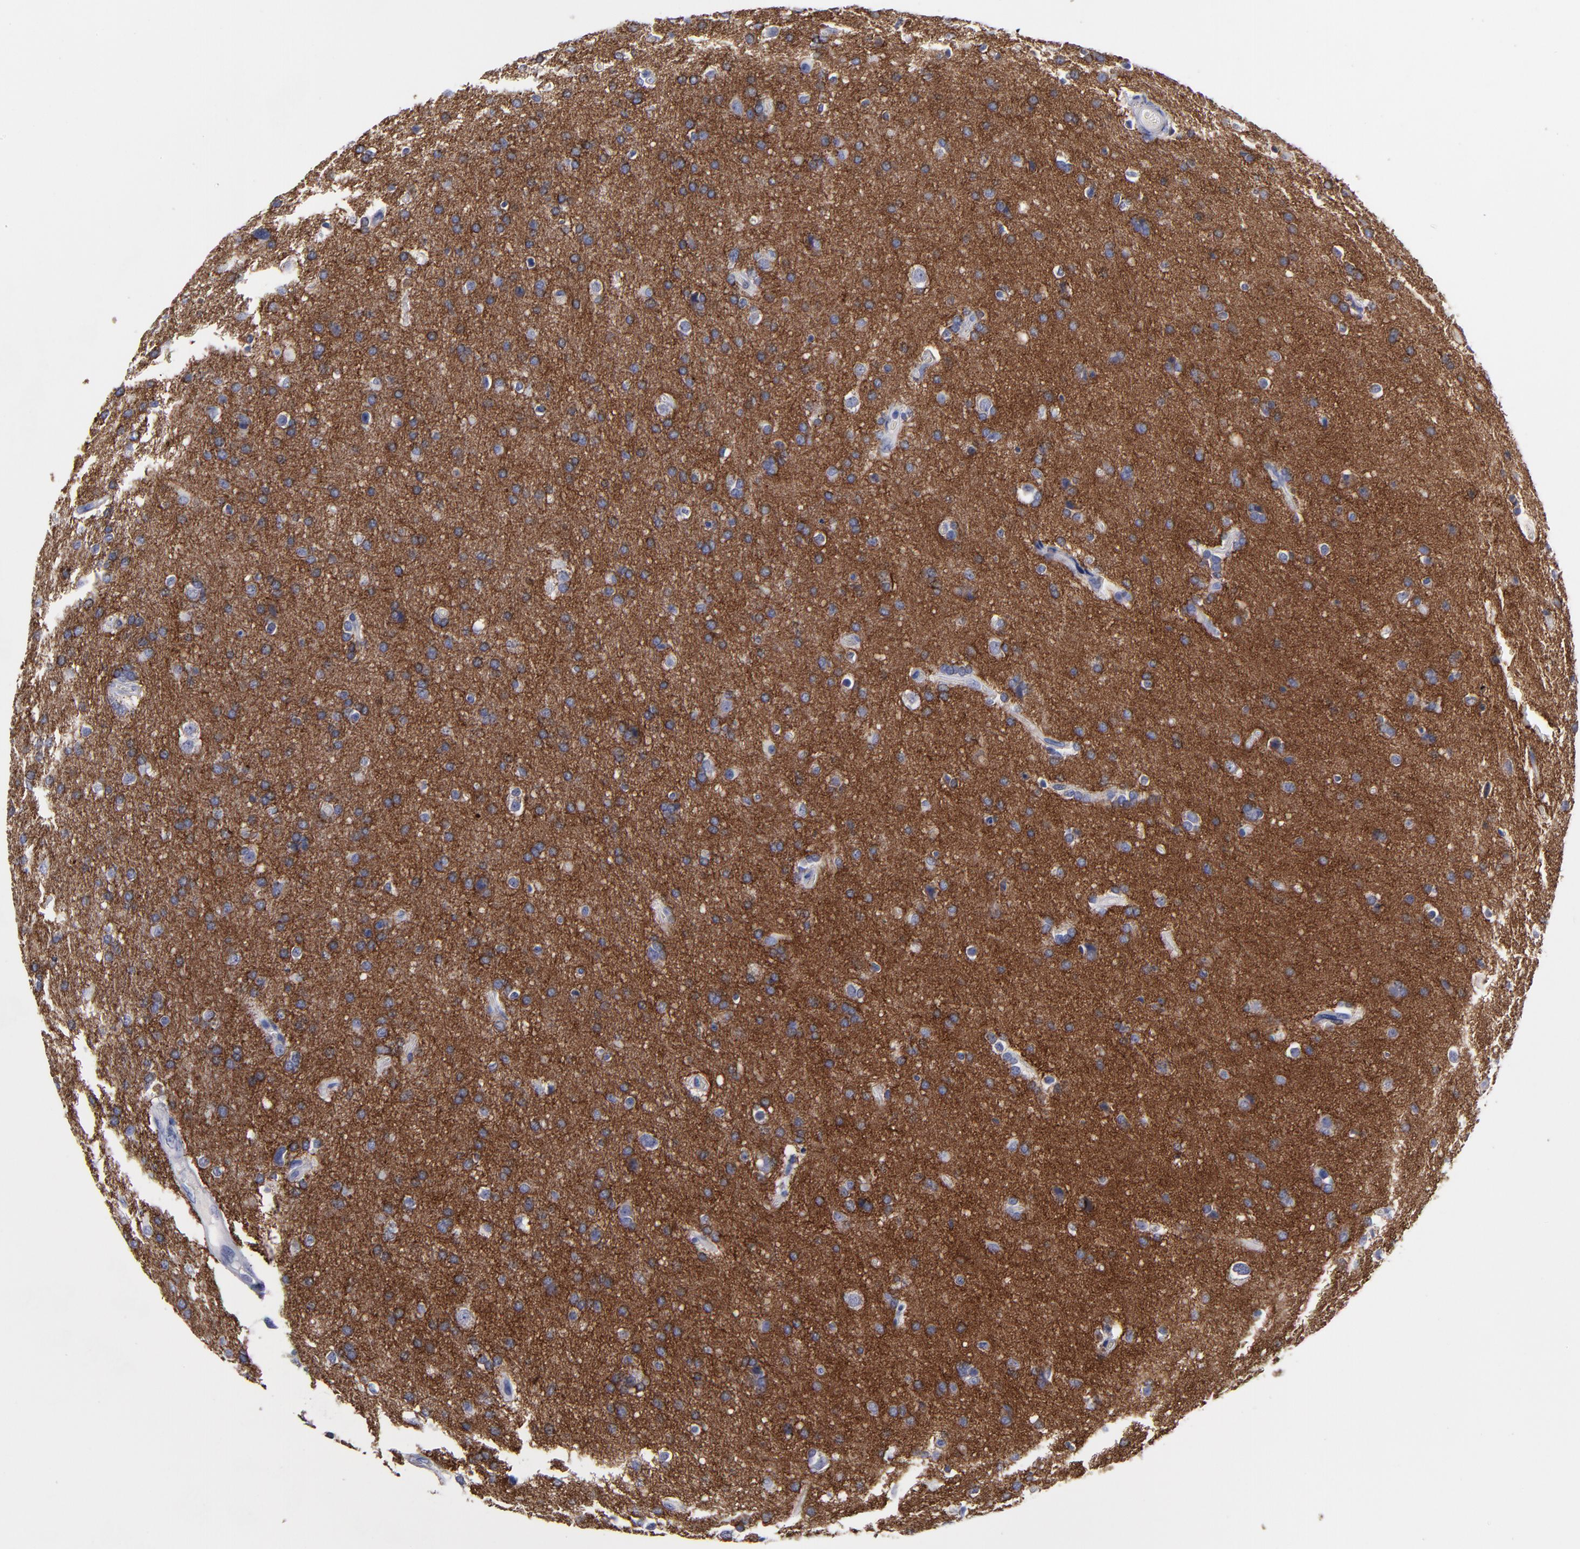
{"staining": {"intensity": "negative", "quantity": "none", "location": "none"}, "tissue": "glioma", "cell_type": "Tumor cells", "image_type": "cancer", "snomed": [{"axis": "morphology", "description": "Glioma, malignant, High grade"}, {"axis": "topography", "description": "Brain"}], "caption": "DAB immunohistochemical staining of human malignant high-grade glioma exhibits no significant staining in tumor cells. The staining is performed using DAB brown chromogen with nuclei counter-stained in using hematoxylin.", "gene": "CADM3", "patient": {"sex": "male", "age": 33}}